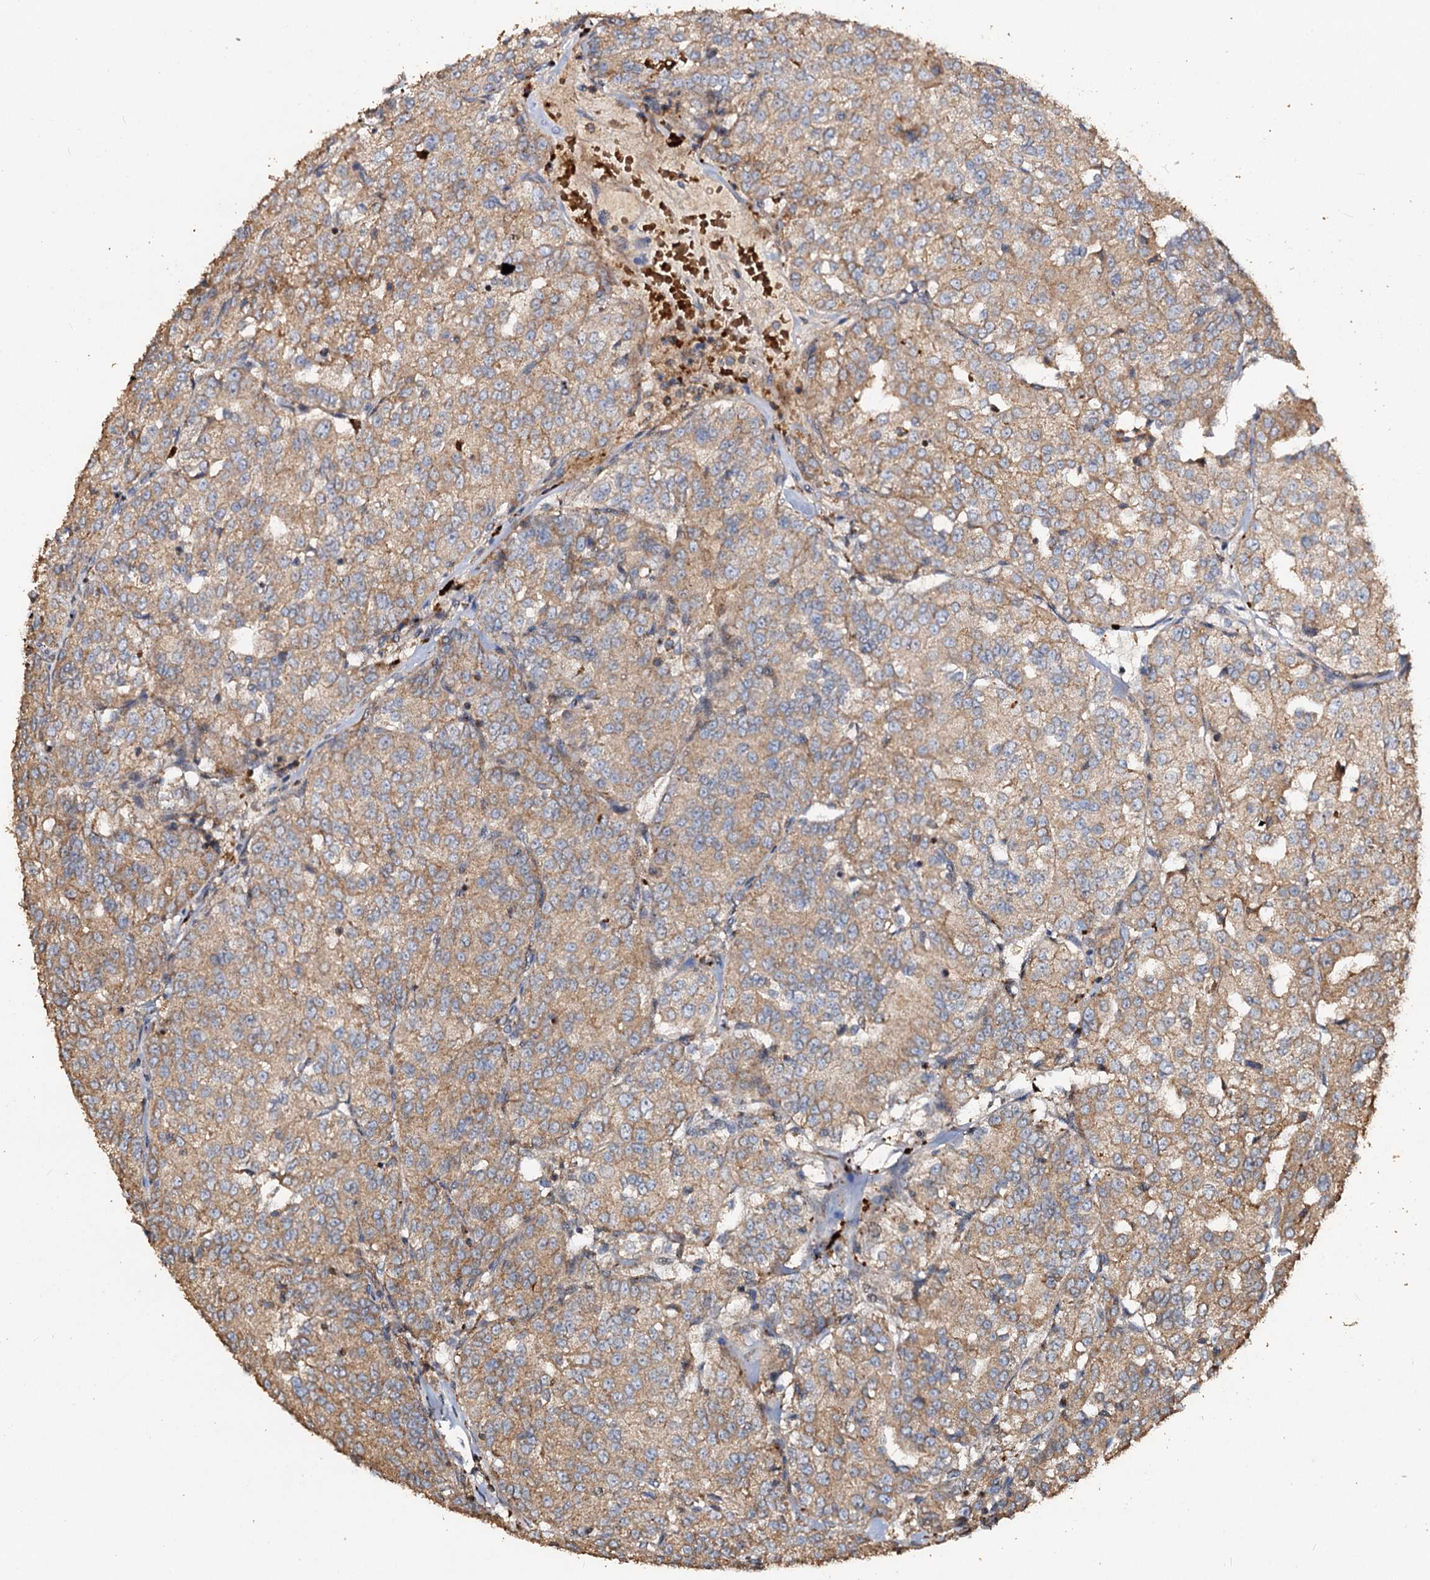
{"staining": {"intensity": "weak", "quantity": ">75%", "location": "cytoplasmic/membranous"}, "tissue": "renal cancer", "cell_type": "Tumor cells", "image_type": "cancer", "snomed": [{"axis": "morphology", "description": "Adenocarcinoma, NOS"}, {"axis": "topography", "description": "Kidney"}], "caption": "Immunohistochemistry staining of renal adenocarcinoma, which shows low levels of weak cytoplasmic/membranous staining in about >75% of tumor cells indicating weak cytoplasmic/membranous protein positivity. The staining was performed using DAB (brown) for protein detection and nuclei were counterstained in hematoxylin (blue).", "gene": "NOTCH2NLA", "patient": {"sex": "female", "age": 63}}